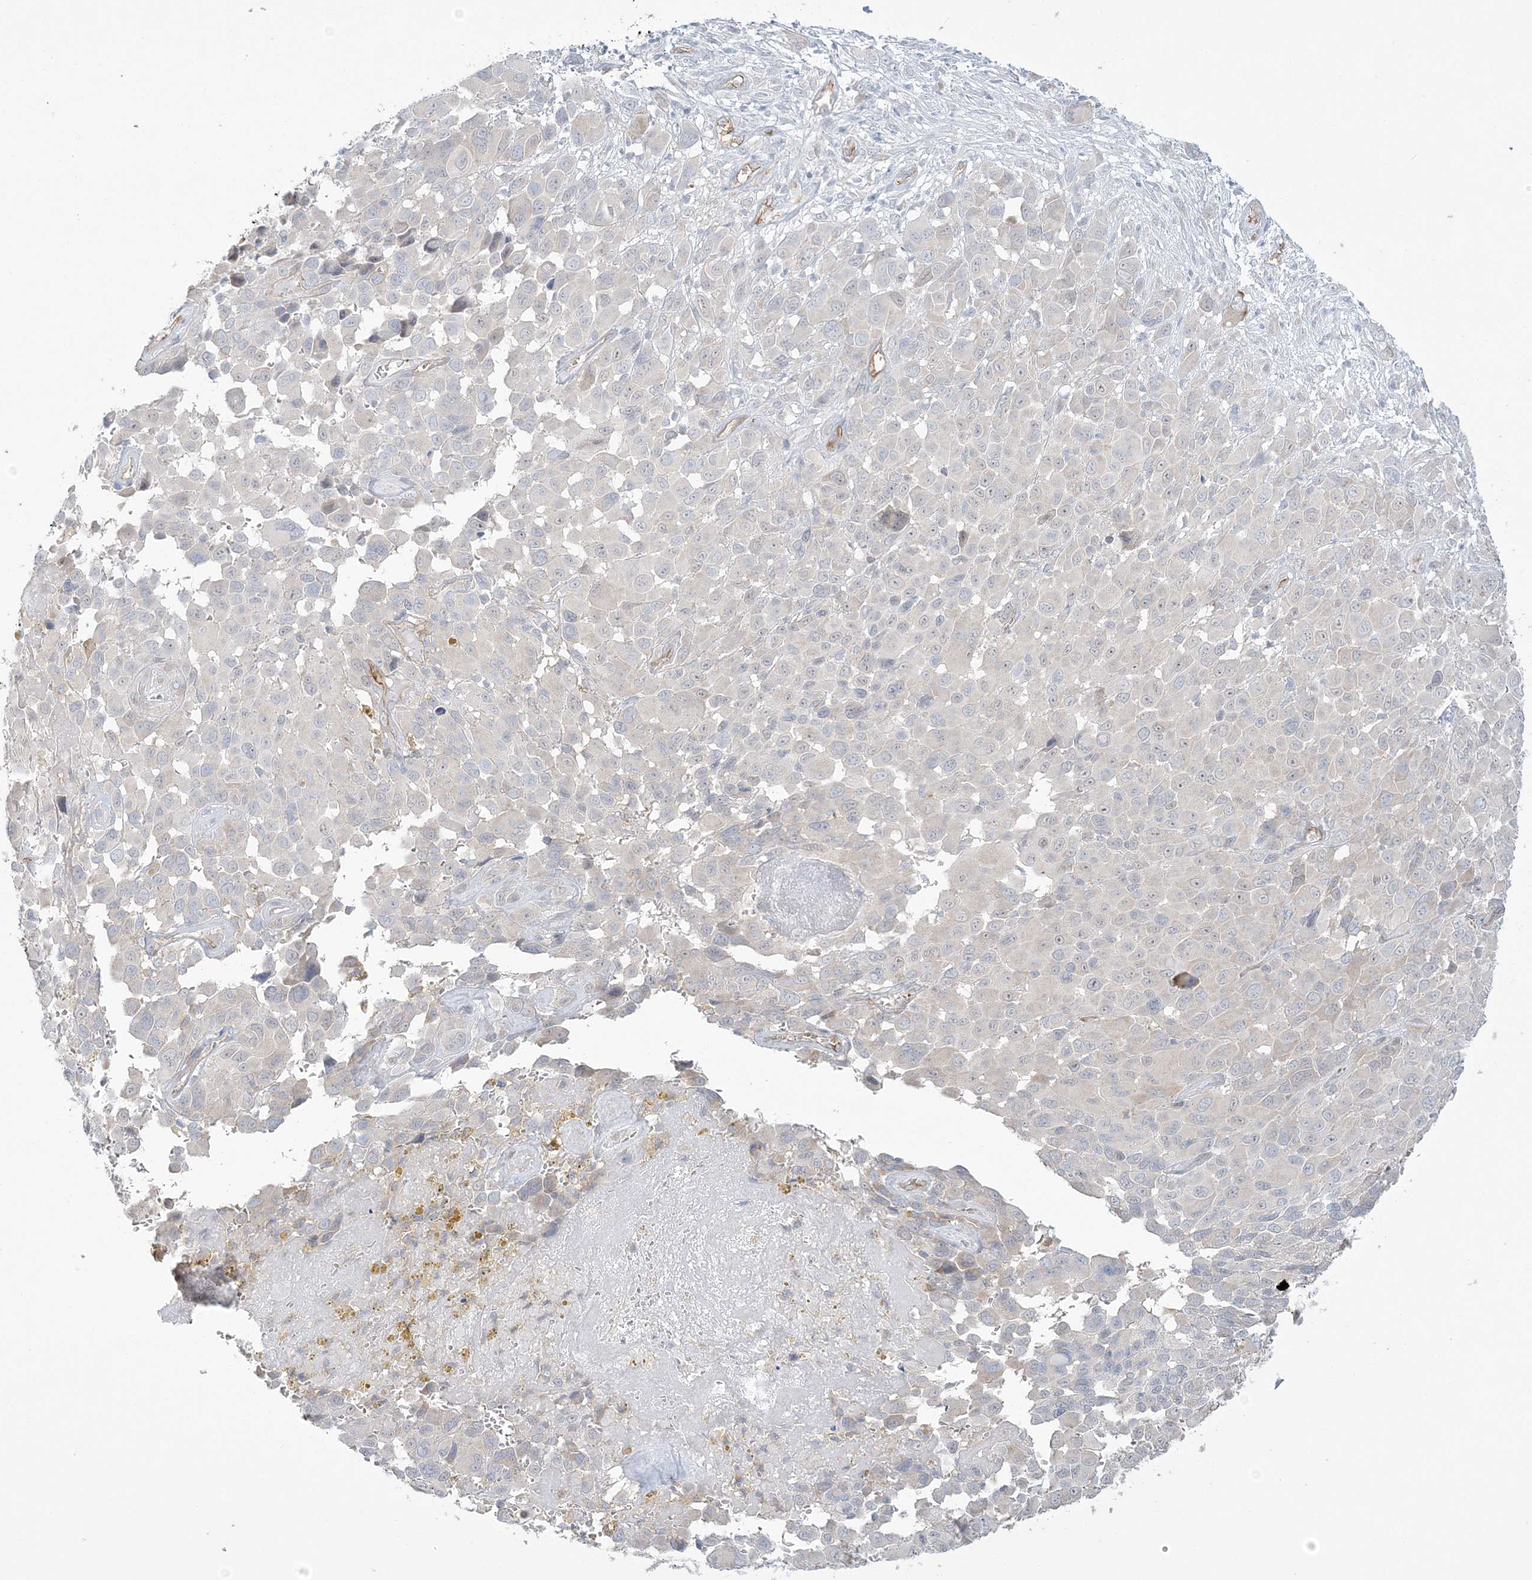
{"staining": {"intensity": "negative", "quantity": "none", "location": "none"}, "tissue": "melanoma", "cell_type": "Tumor cells", "image_type": "cancer", "snomed": [{"axis": "morphology", "description": "Malignant melanoma, NOS"}, {"axis": "topography", "description": "Skin of trunk"}], "caption": "IHC image of human malignant melanoma stained for a protein (brown), which displays no staining in tumor cells.", "gene": "FARSB", "patient": {"sex": "male", "age": 71}}